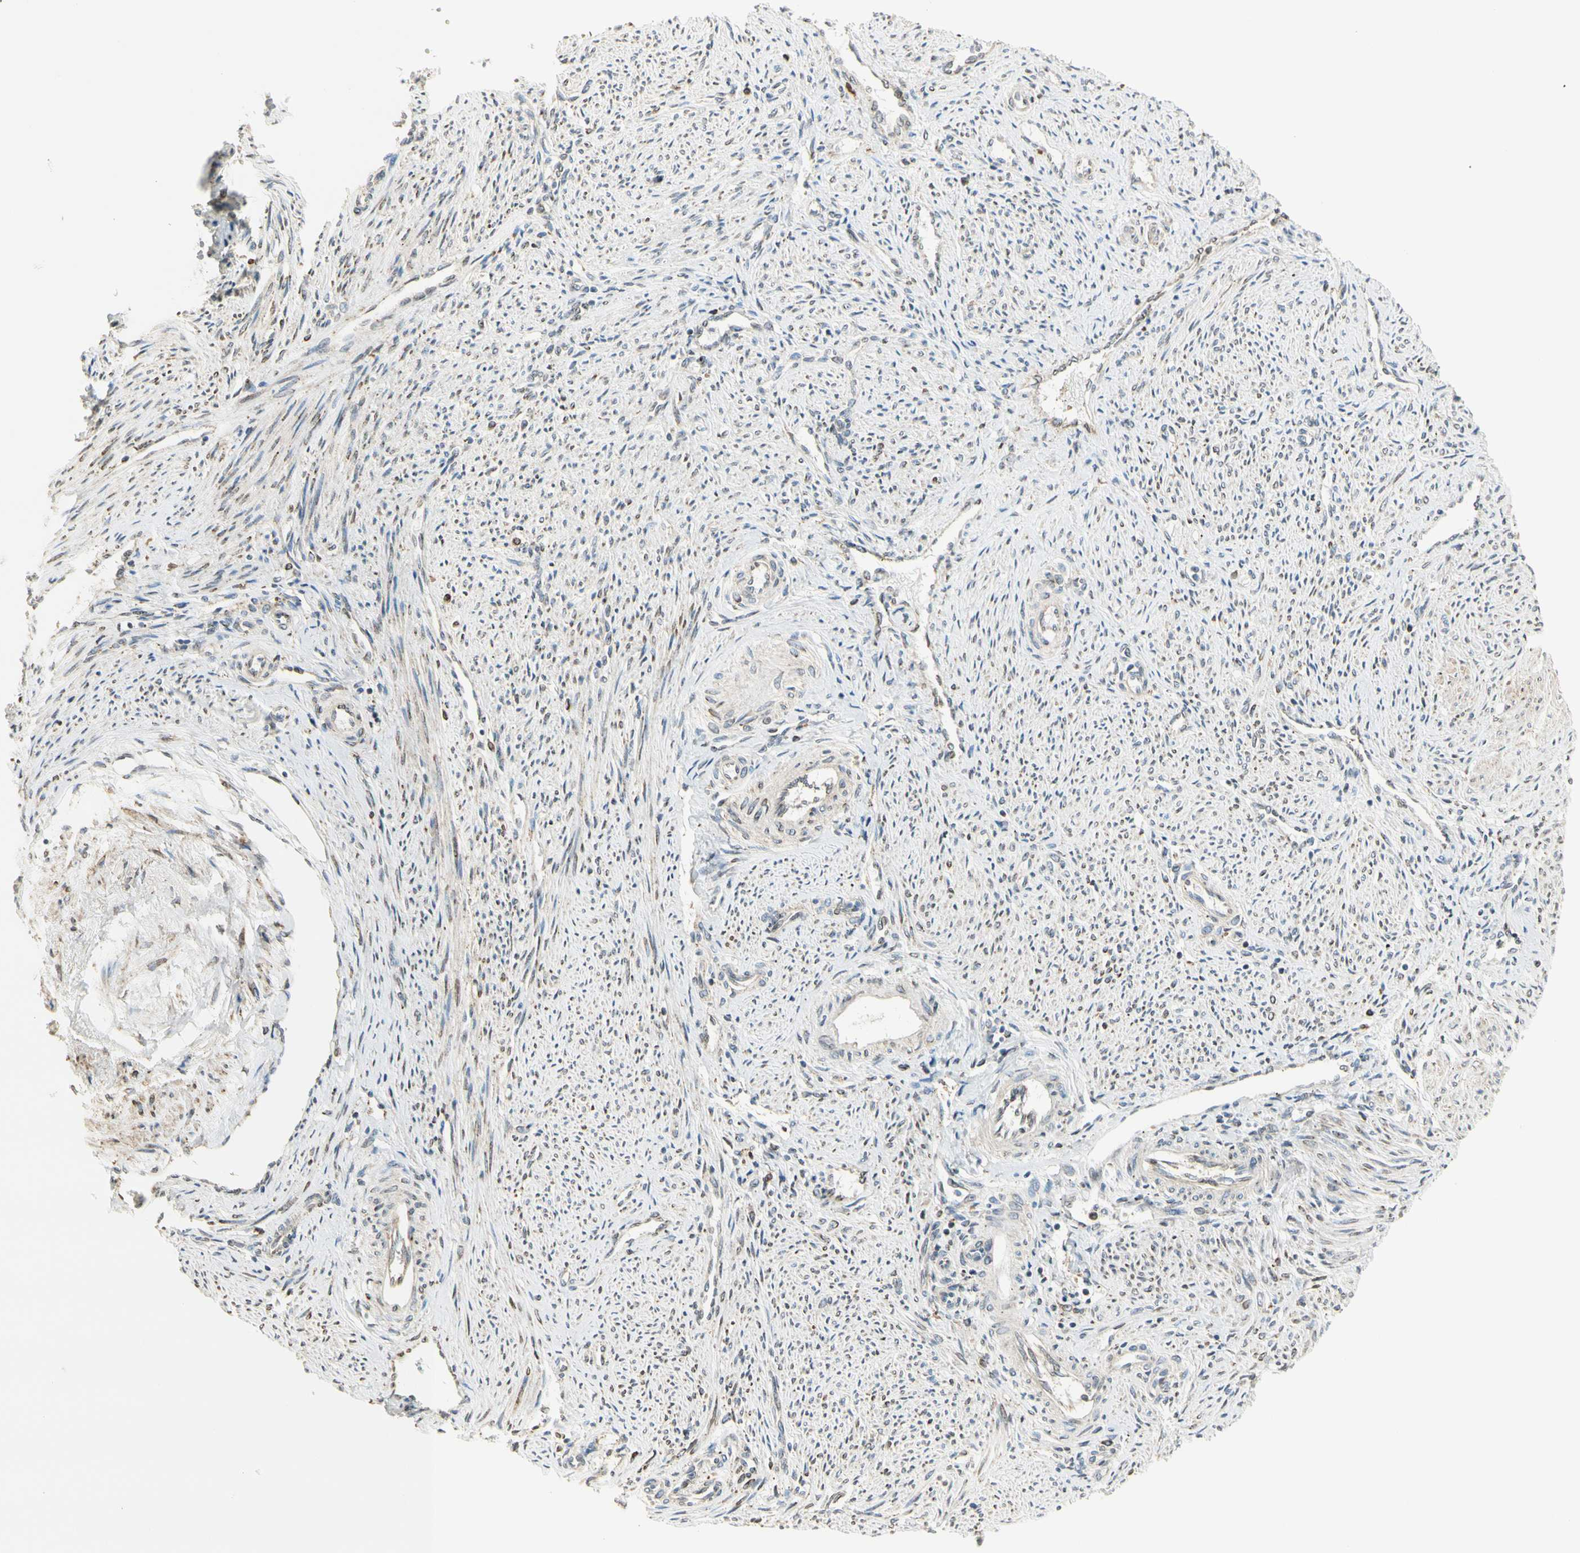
{"staining": {"intensity": "negative", "quantity": "none", "location": "none"}, "tissue": "endometrium", "cell_type": "Cells in endometrial stroma", "image_type": "normal", "snomed": [{"axis": "morphology", "description": "Normal tissue, NOS"}, {"axis": "topography", "description": "Endometrium"}], "caption": "IHC micrograph of benign endometrium stained for a protein (brown), which exhibits no expression in cells in endometrial stroma.", "gene": "TNFSF11", "patient": {"sex": "female", "age": 42}}